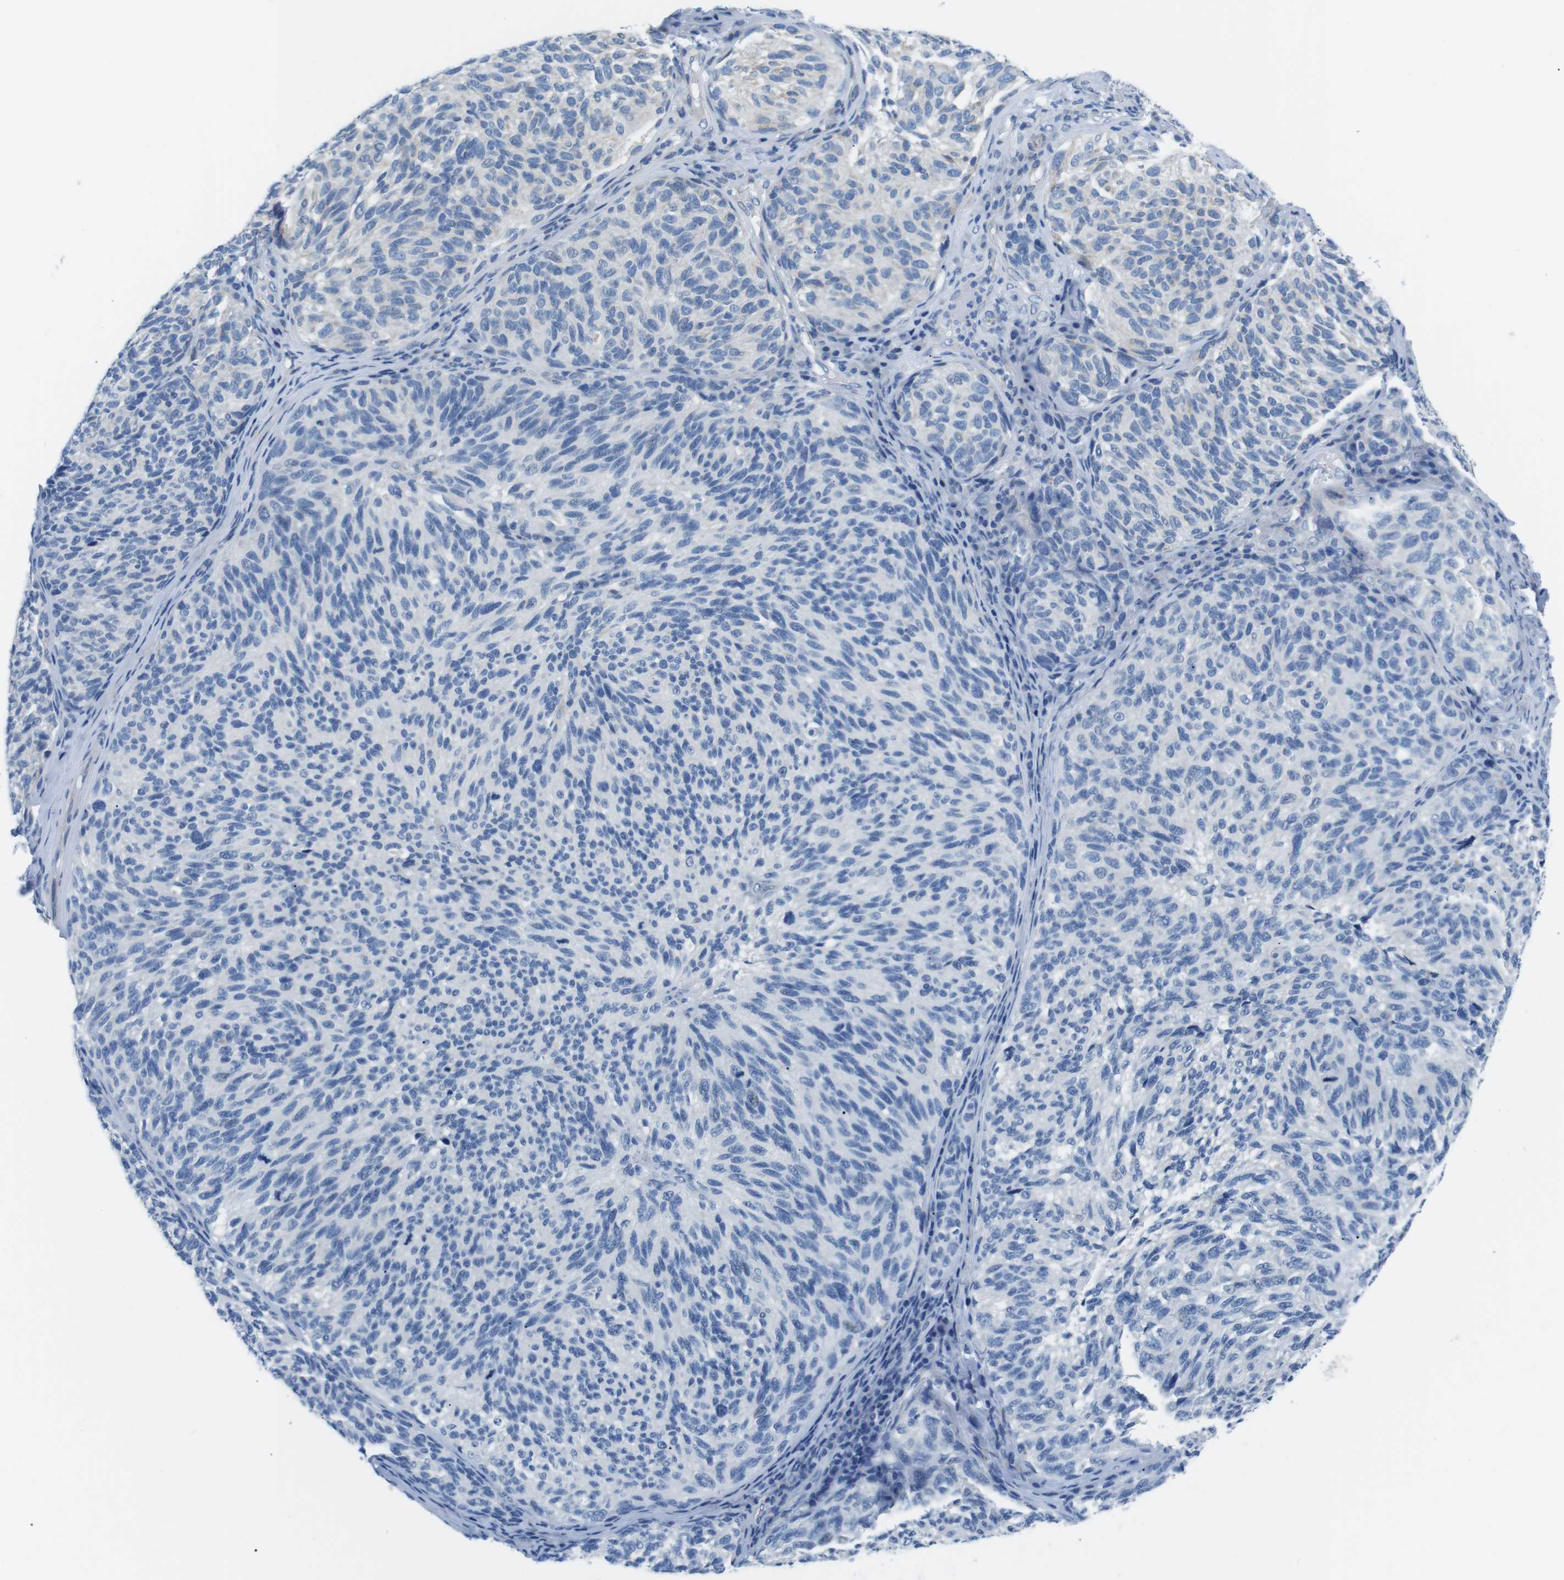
{"staining": {"intensity": "negative", "quantity": "none", "location": "none"}, "tissue": "melanoma", "cell_type": "Tumor cells", "image_type": "cancer", "snomed": [{"axis": "morphology", "description": "Malignant melanoma, NOS"}, {"axis": "topography", "description": "Skin"}], "caption": "Immunohistochemical staining of human melanoma exhibits no significant expression in tumor cells. Nuclei are stained in blue.", "gene": "MUC2", "patient": {"sex": "female", "age": 73}}